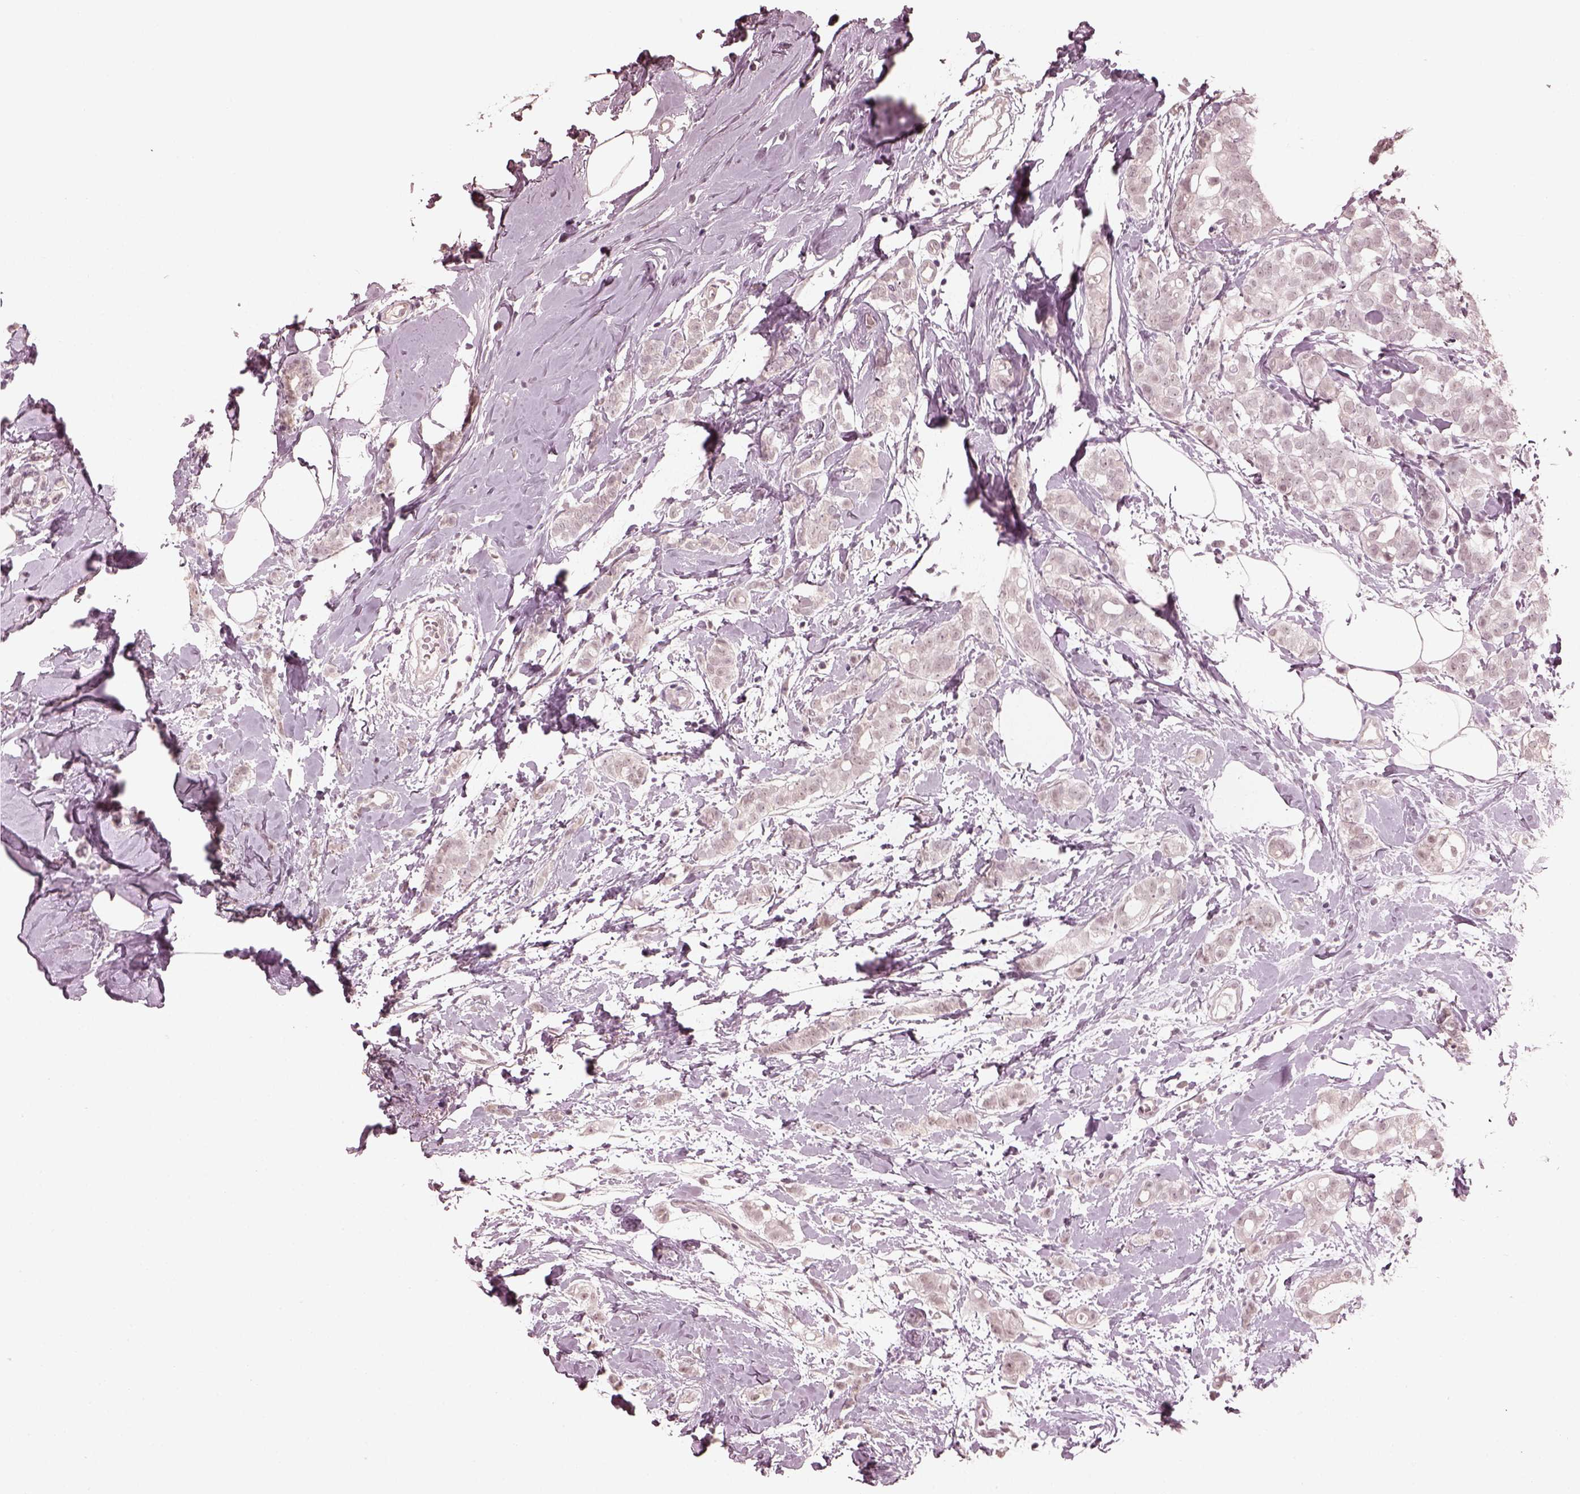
{"staining": {"intensity": "negative", "quantity": "none", "location": "none"}, "tissue": "breast cancer", "cell_type": "Tumor cells", "image_type": "cancer", "snomed": [{"axis": "morphology", "description": "Duct carcinoma"}, {"axis": "topography", "description": "Breast"}], "caption": "Human breast infiltrating ductal carcinoma stained for a protein using immunohistochemistry reveals no staining in tumor cells.", "gene": "OPTC", "patient": {"sex": "female", "age": 40}}